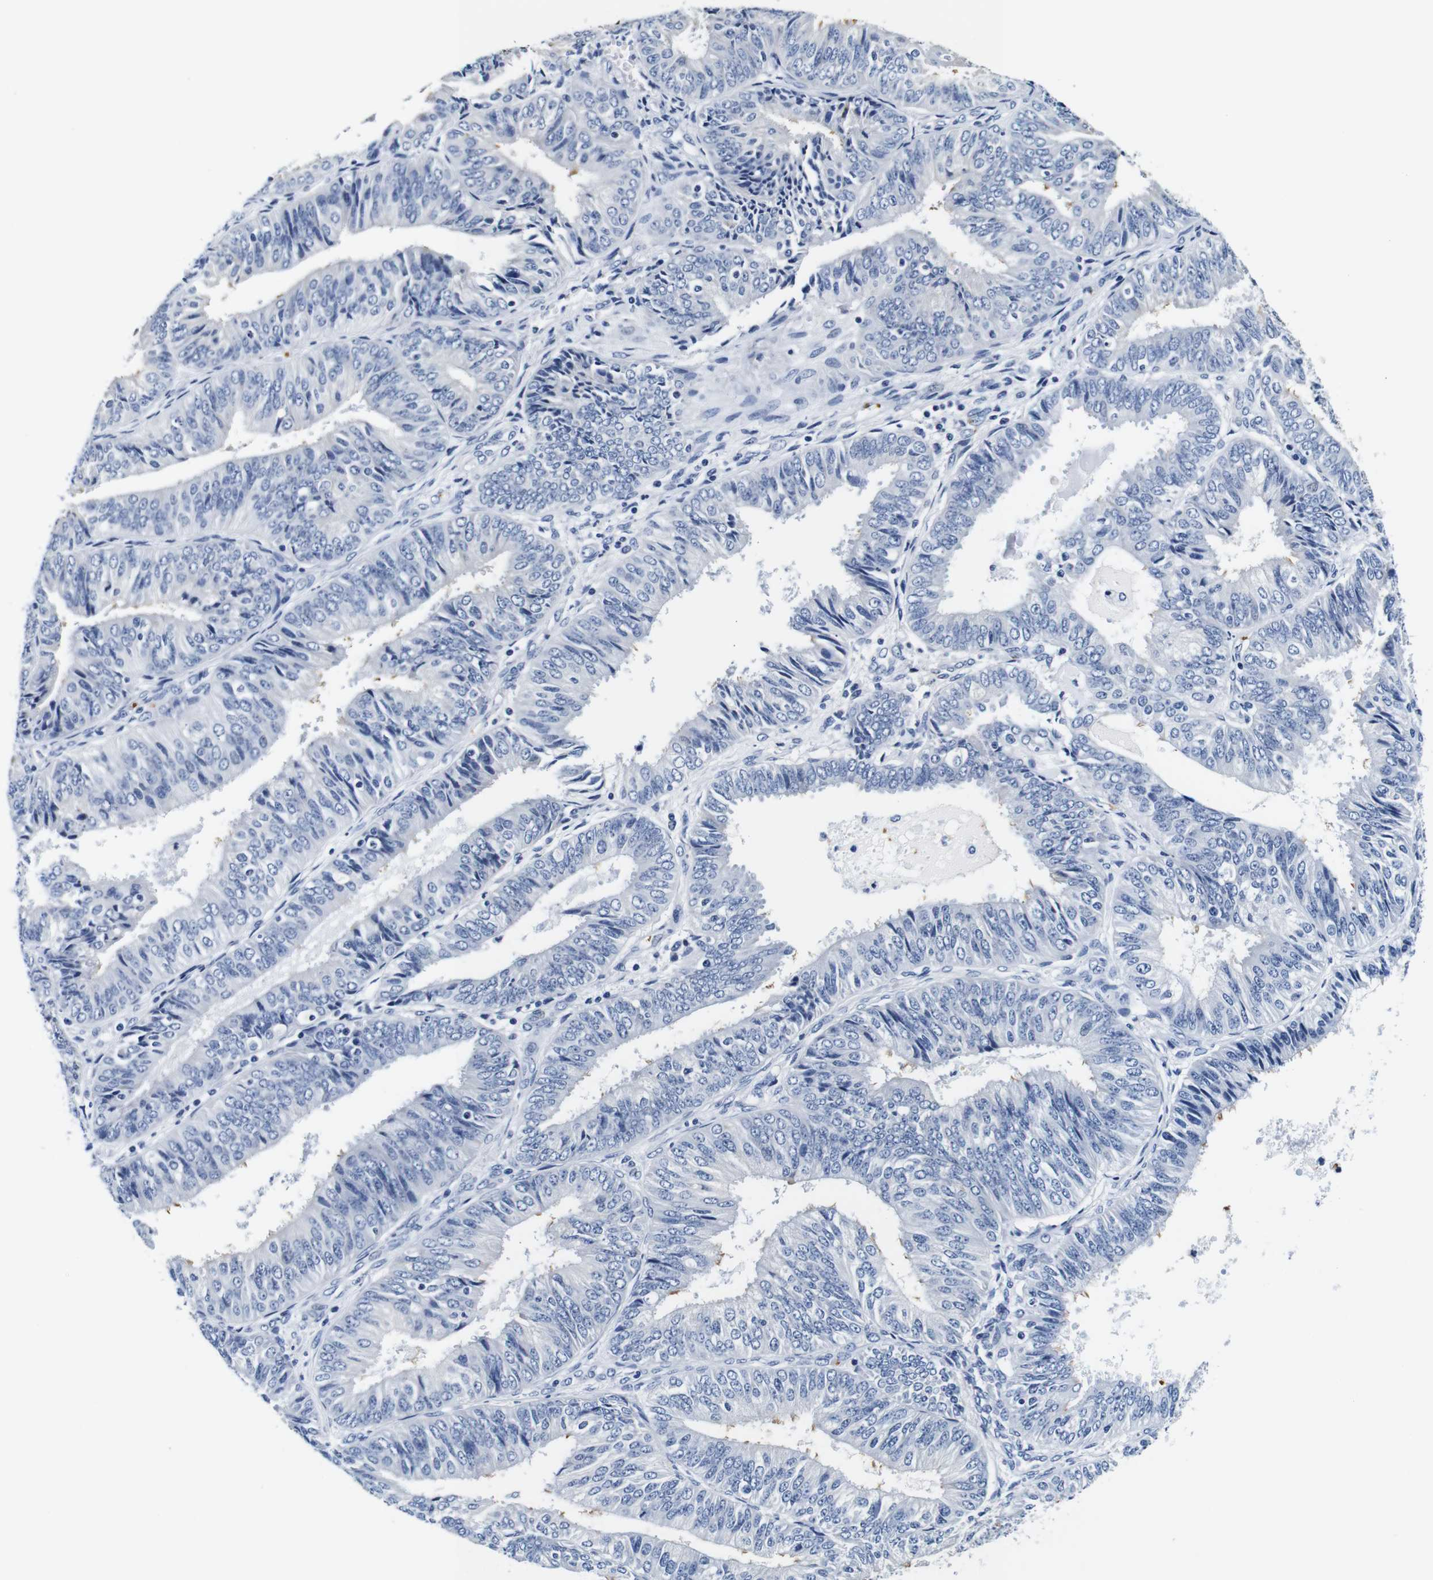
{"staining": {"intensity": "negative", "quantity": "none", "location": "none"}, "tissue": "endometrial cancer", "cell_type": "Tumor cells", "image_type": "cancer", "snomed": [{"axis": "morphology", "description": "Adenocarcinoma, NOS"}, {"axis": "topography", "description": "Endometrium"}], "caption": "IHC photomicrograph of human endometrial adenocarcinoma stained for a protein (brown), which displays no positivity in tumor cells. The staining is performed using DAB brown chromogen with nuclei counter-stained in using hematoxylin.", "gene": "GP1BA", "patient": {"sex": "female", "age": 58}}